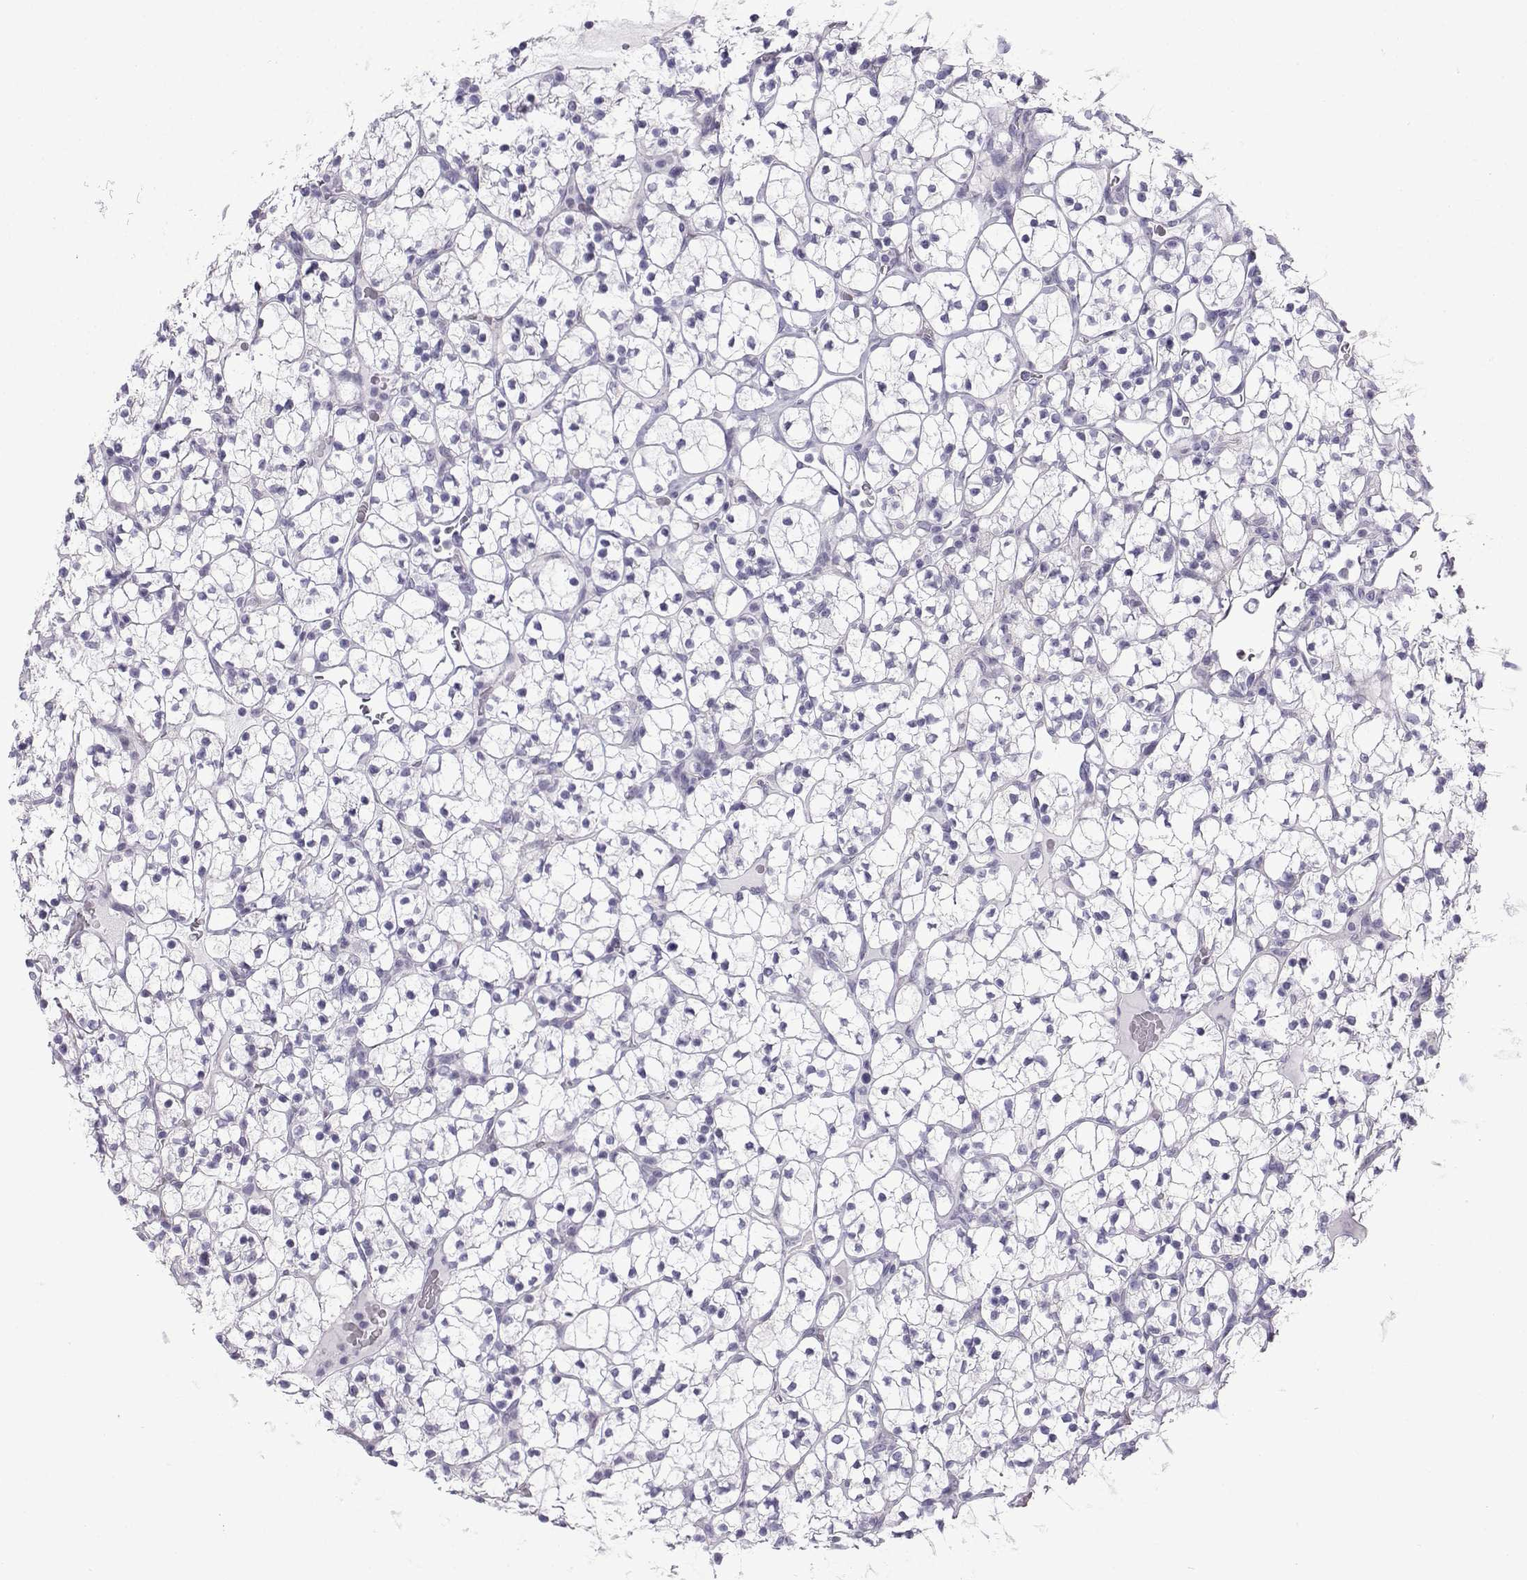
{"staining": {"intensity": "negative", "quantity": "none", "location": "none"}, "tissue": "renal cancer", "cell_type": "Tumor cells", "image_type": "cancer", "snomed": [{"axis": "morphology", "description": "Adenocarcinoma, NOS"}, {"axis": "topography", "description": "Kidney"}], "caption": "DAB immunohistochemical staining of renal adenocarcinoma displays no significant positivity in tumor cells.", "gene": "CFAP53", "patient": {"sex": "female", "age": 89}}